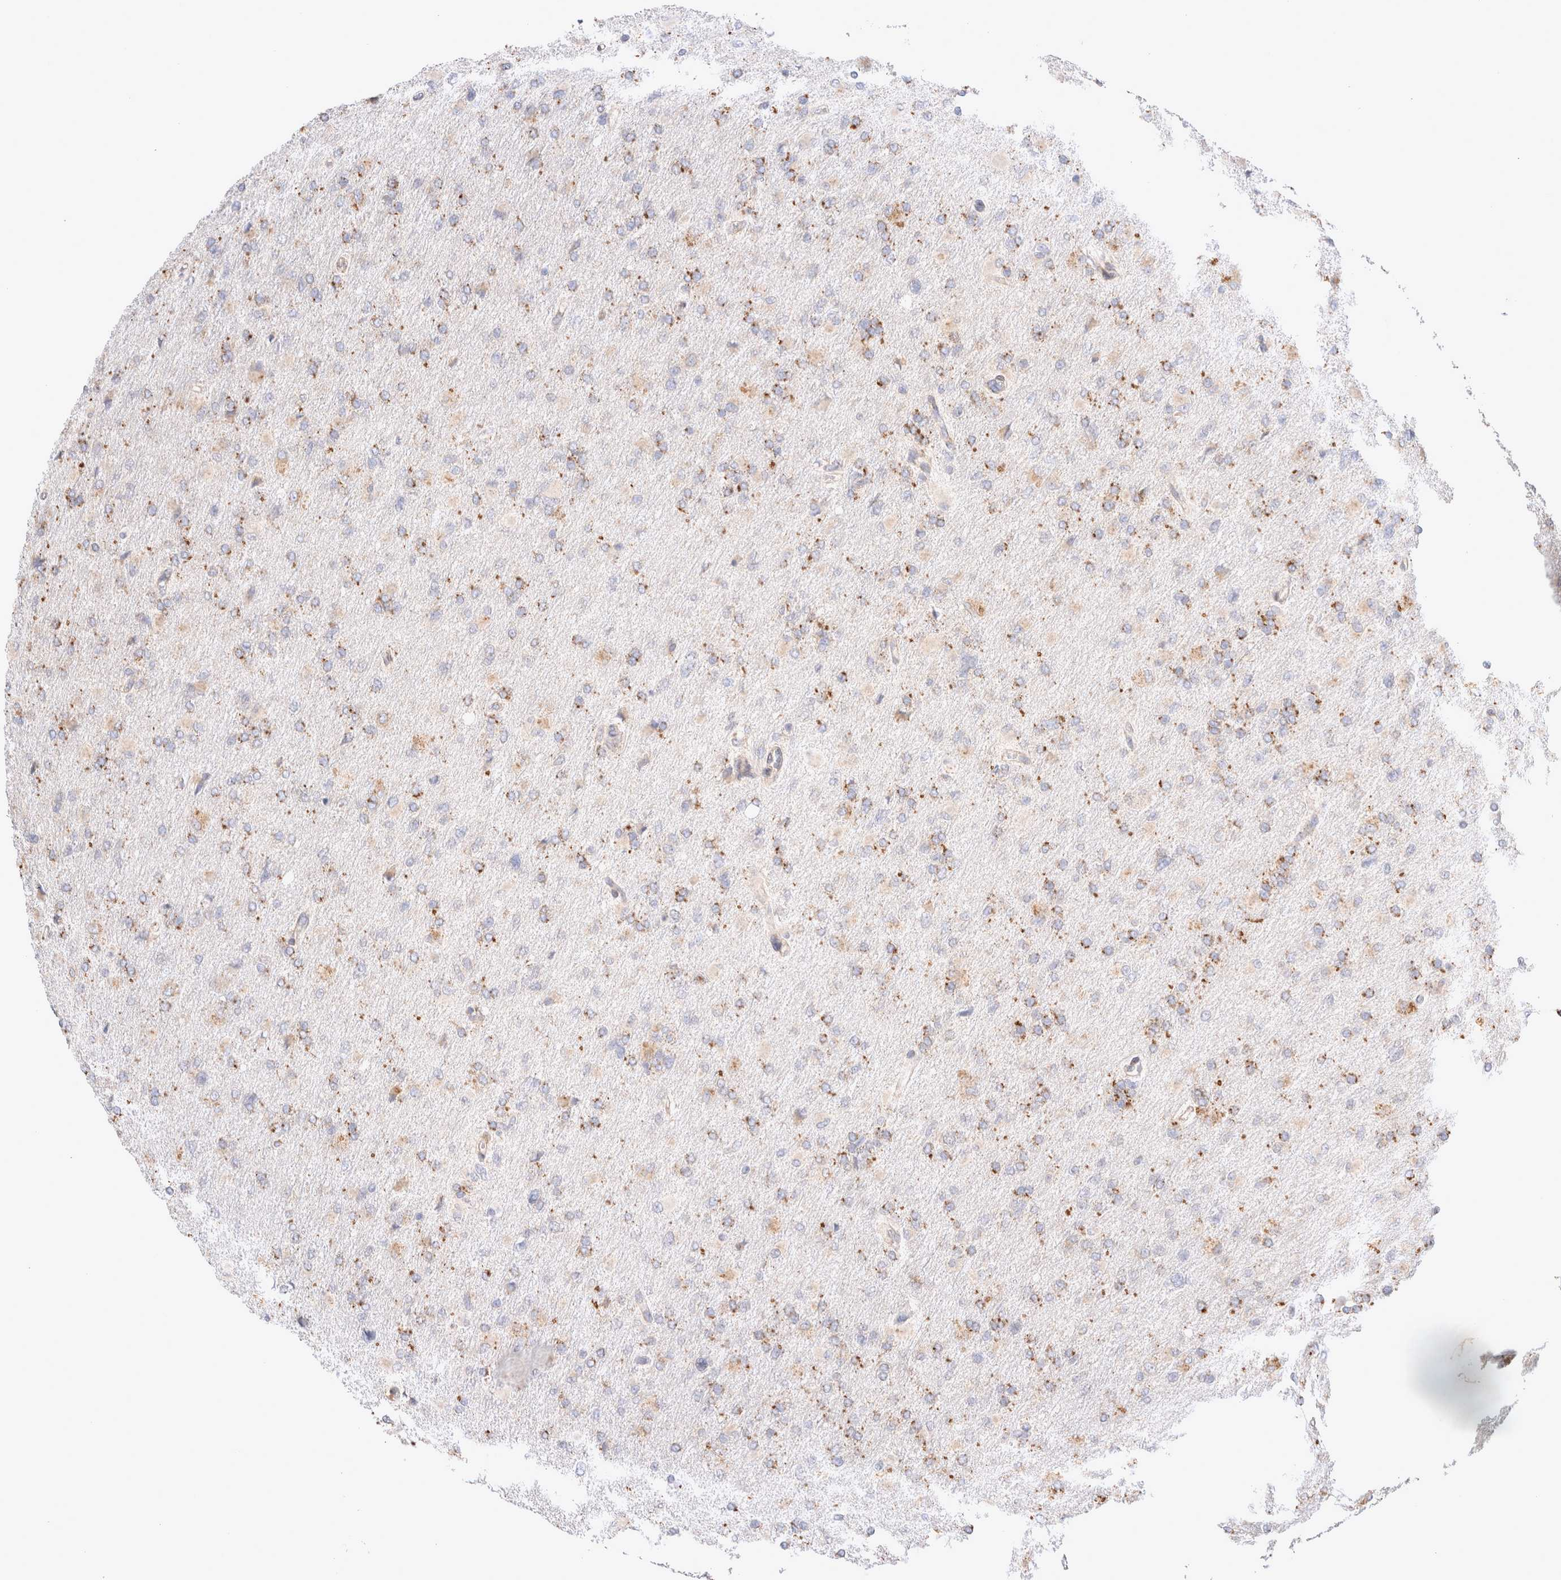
{"staining": {"intensity": "moderate", "quantity": ">75%", "location": "cytoplasmic/membranous"}, "tissue": "glioma", "cell_type": "Tumor cells", "image_type": "cancer", "snomed": [{"axis": "morphology", "description": "Glioma, malignant, High grade"}, {"axis": "topography", "description": "Cerebral cortex"}], "caption": "Glioma was stained to show a protein in brown. There is medium levels of moderate cytoplasmic/membranous expression in about >75% of tumor cells.", "gene": "NPC1", "patient": {"sex": "female", "age": 36}}